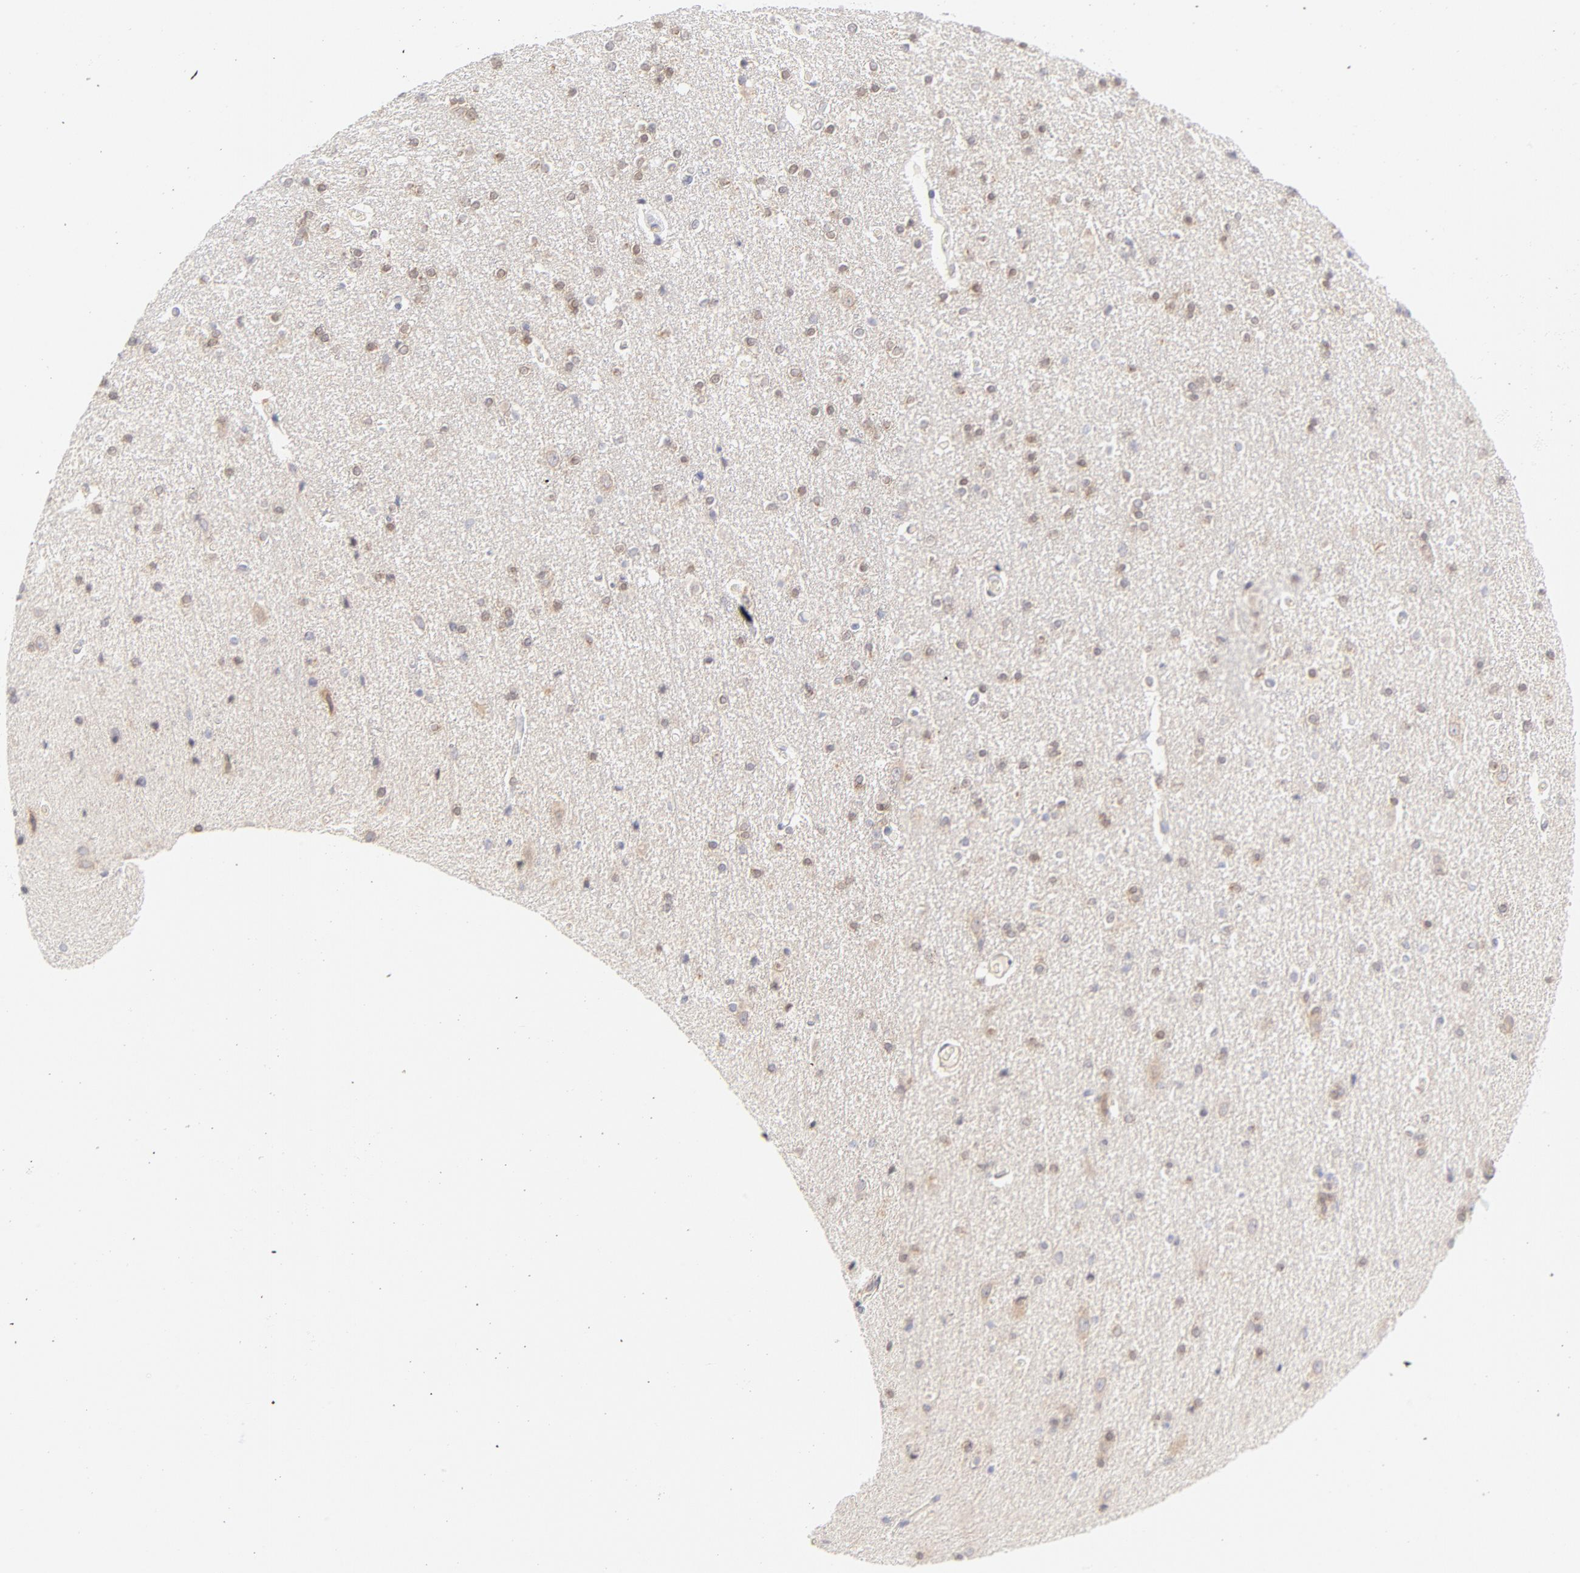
{"staining": {"intensity": "negative", "quantity": "none", "location": "none"}, "tissue": "caudate", "cell_type": "Glial cells", "image_type": "normal", "snomed": [{"axis": "morphology", "description": "Normal tissue, NOS"}, {"axis": "topography", "description": "Lateral ventricle wall"}], "caption": "The image exhibits no staining of glial cells in unremarkable caudate.", "gene": "RPS6KA1", "patient": {"sex": "female", "age": 54}}